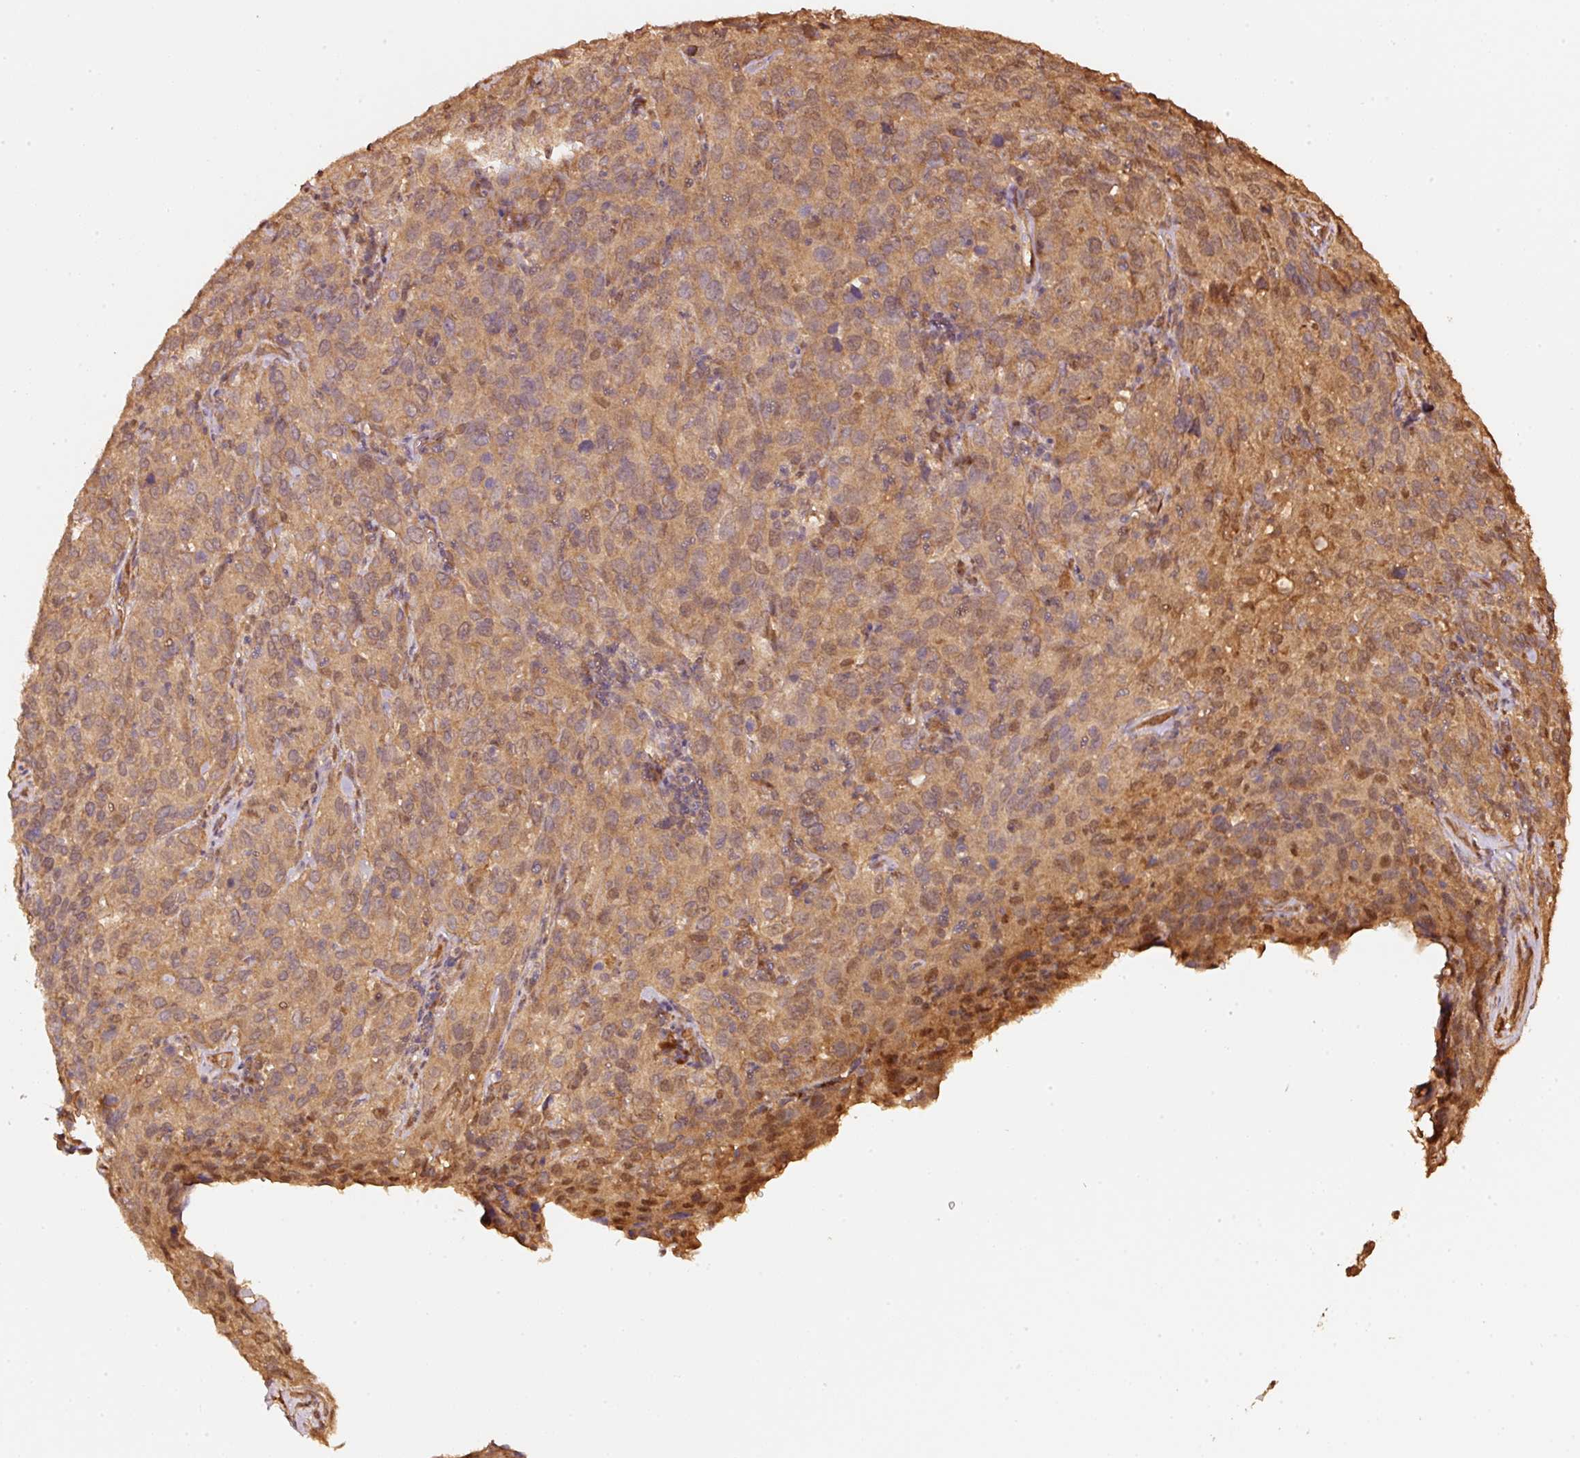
{"staining": {"intensity": "moderate", "quantity": ">75%", "location": "cytoplasmic/membranous"}, "tissue": "cervical cancer", "cell_type": "Tumor cells", "image_type": "cancer", "snomed": [{"axis": "morphology", "description": "Squamous cell carcinoma, NOS"}, {"axis": "topography", "description": "Cervix"}], "caption": "A brown stain shows moderate cytoplasmic/membranous positivity of a protein in cervical cancer tumor cells.", "gene": "STAU1", "patient": {"sex": "female", "age": 51}}